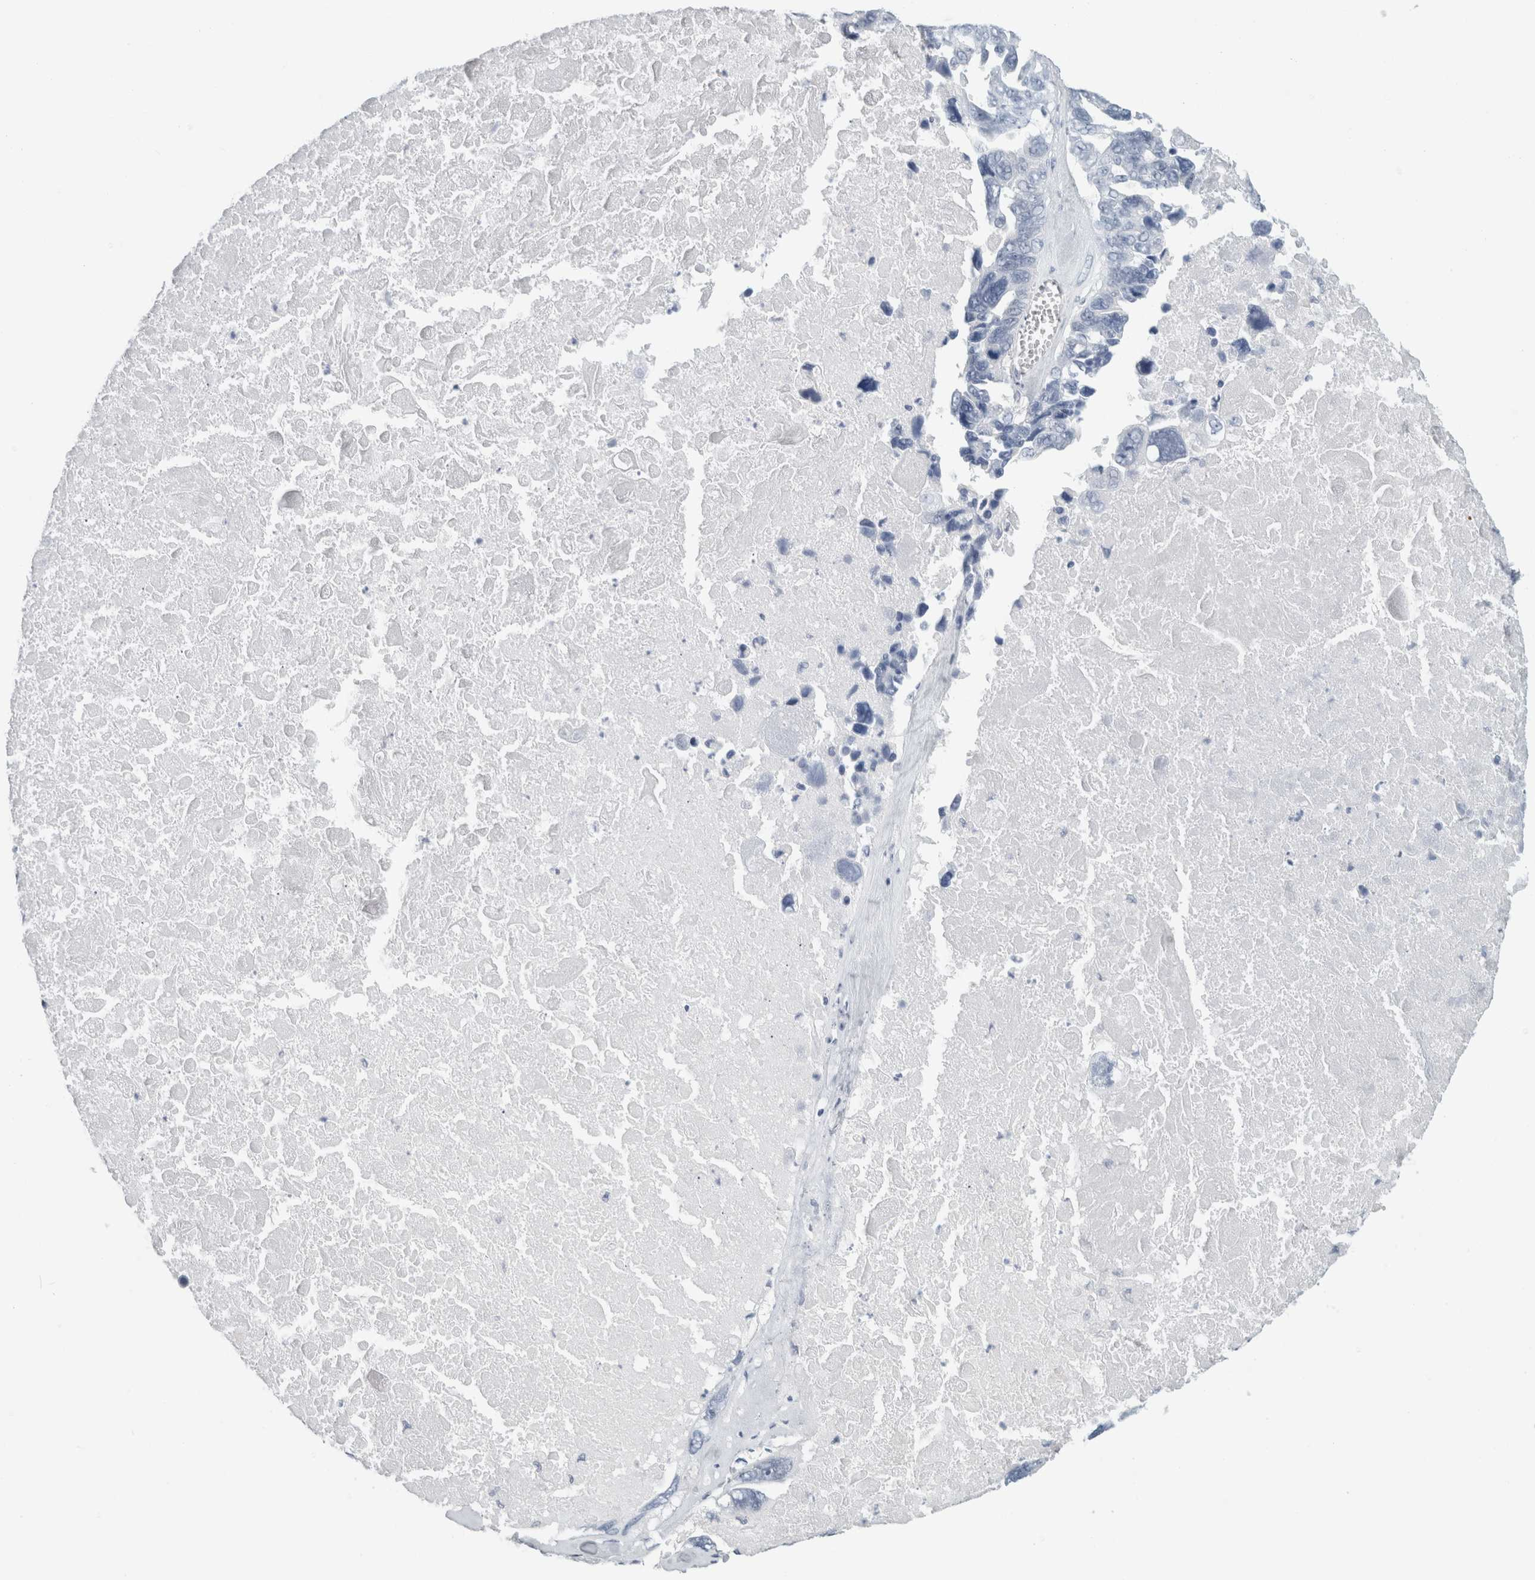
{"staining": {"intensity": "negative", "quantity": "none", "location": "none"}, "tissue": "ovarian cancer", "cell_type": "Tumor cells", "image_type": "cancer", "snomed": [{"axis": "morphology", "description": "Cystadenocarcinoma, serous, NOS"}, {"axis": "topography", "description": "Ovary"}], "caption": "Immunohistochemical staining of human ovarian serous cystadenocarcinoma reveals no significant staining in tumor cells. (DAB (3,3'-diaminobenzidine) immunohistochemistry with hematoxylin counter stain).", "gene": "CASP6", "patient": {"sex": "female", "age": 79}}